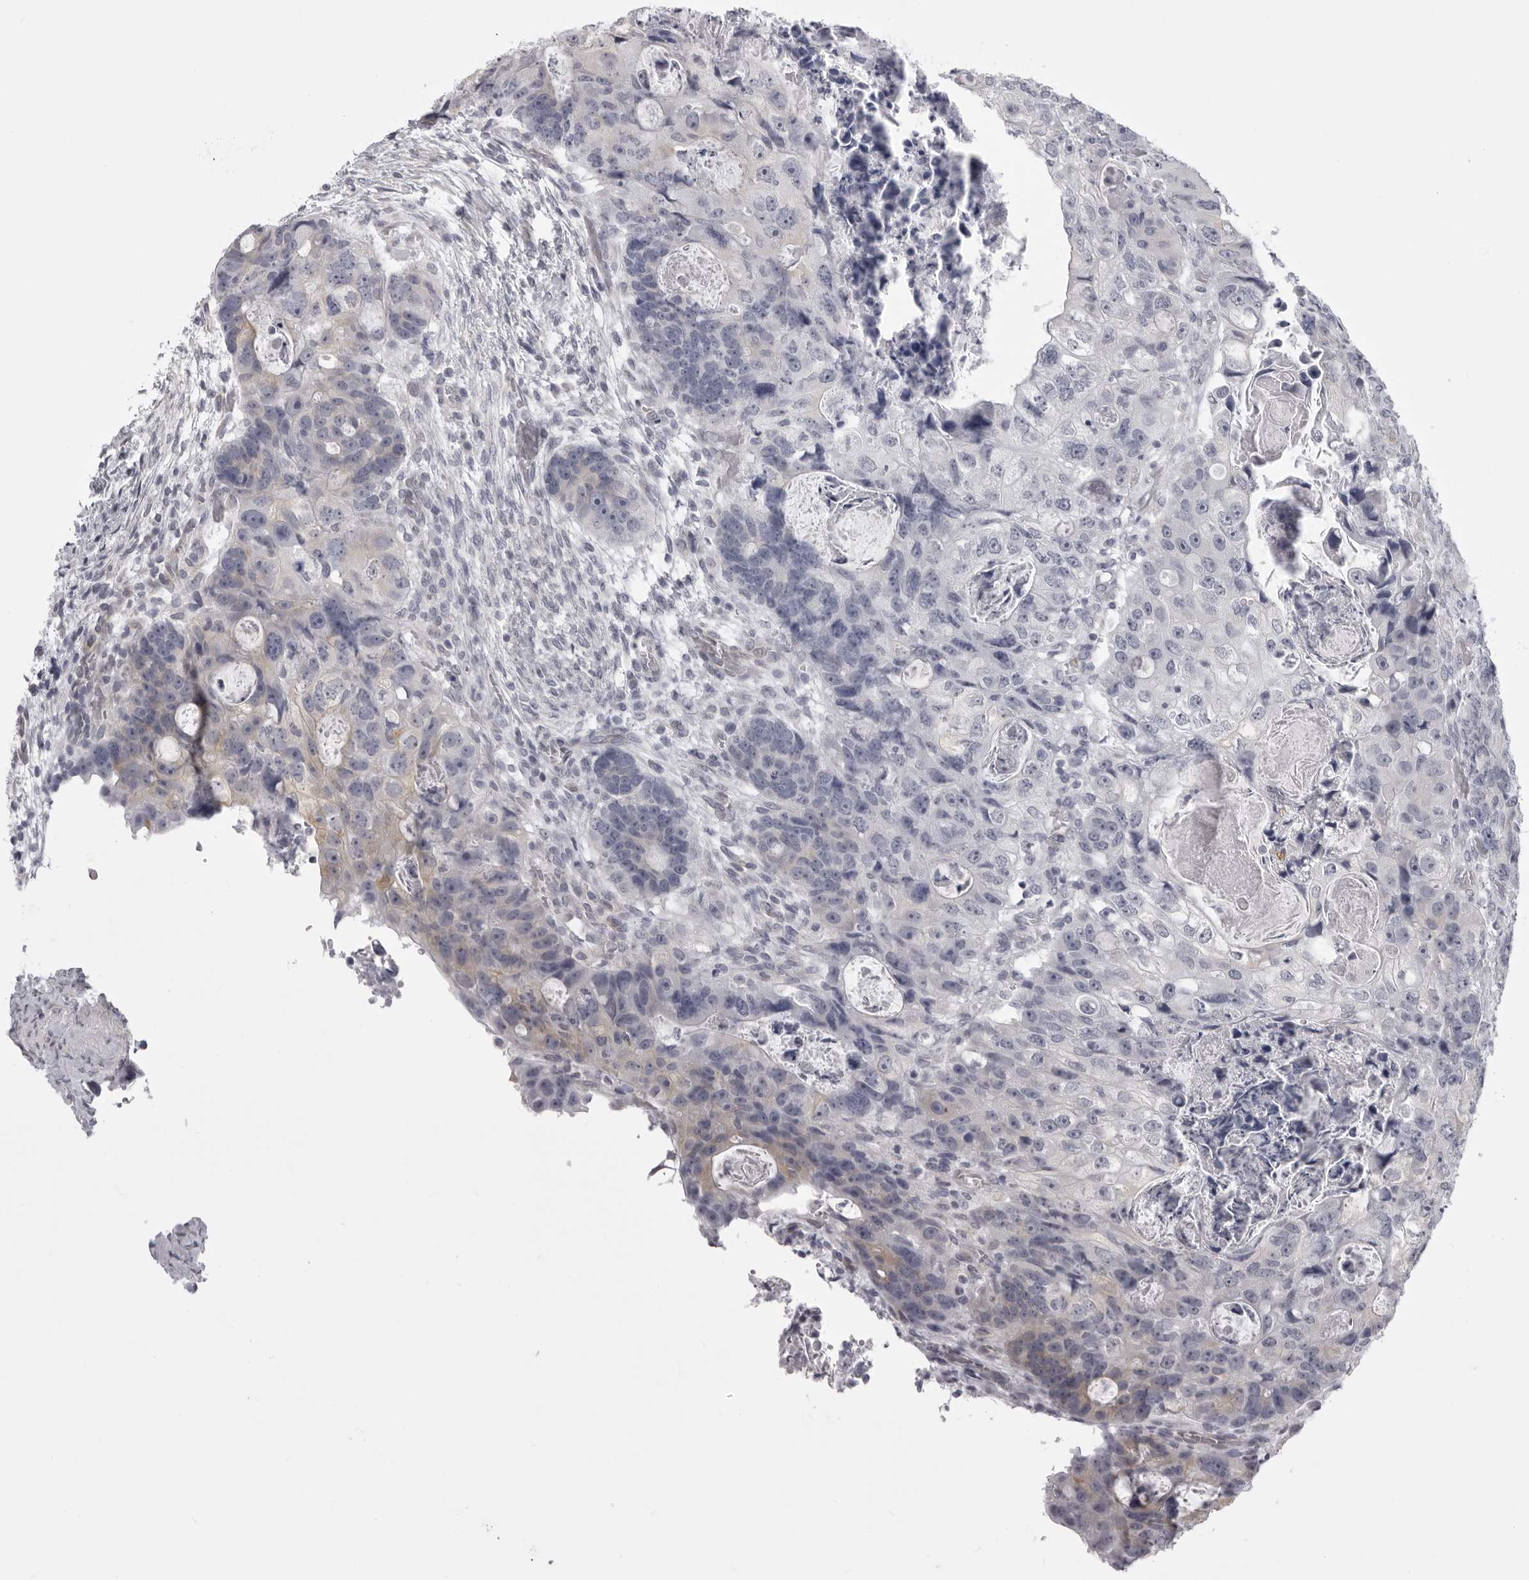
{"staining": {"intensity": "weak", "quantity": "<25%", "location": "cytoplasmic/membranous"}, "tissue": "colorectal cancer", "cell_type": "Tumor cells", "image_type": "cancer", "snomed": [{"axis": "morphology", "description": "Adenocarcinoma, NOS"}, {"axis": "topography", "description": "Rectum"}], "caption": "An image of colorectal adenocarcinoma stained for a protein exhibits no brown staining in tumor cells. (Stains: DAB immunohistochemistry with hematoxylin counter stain, Microscopy: brightfield microscopy at high magnification).", "gene": "EPHA10", "patient": {"sex": "male", "age": 59}}